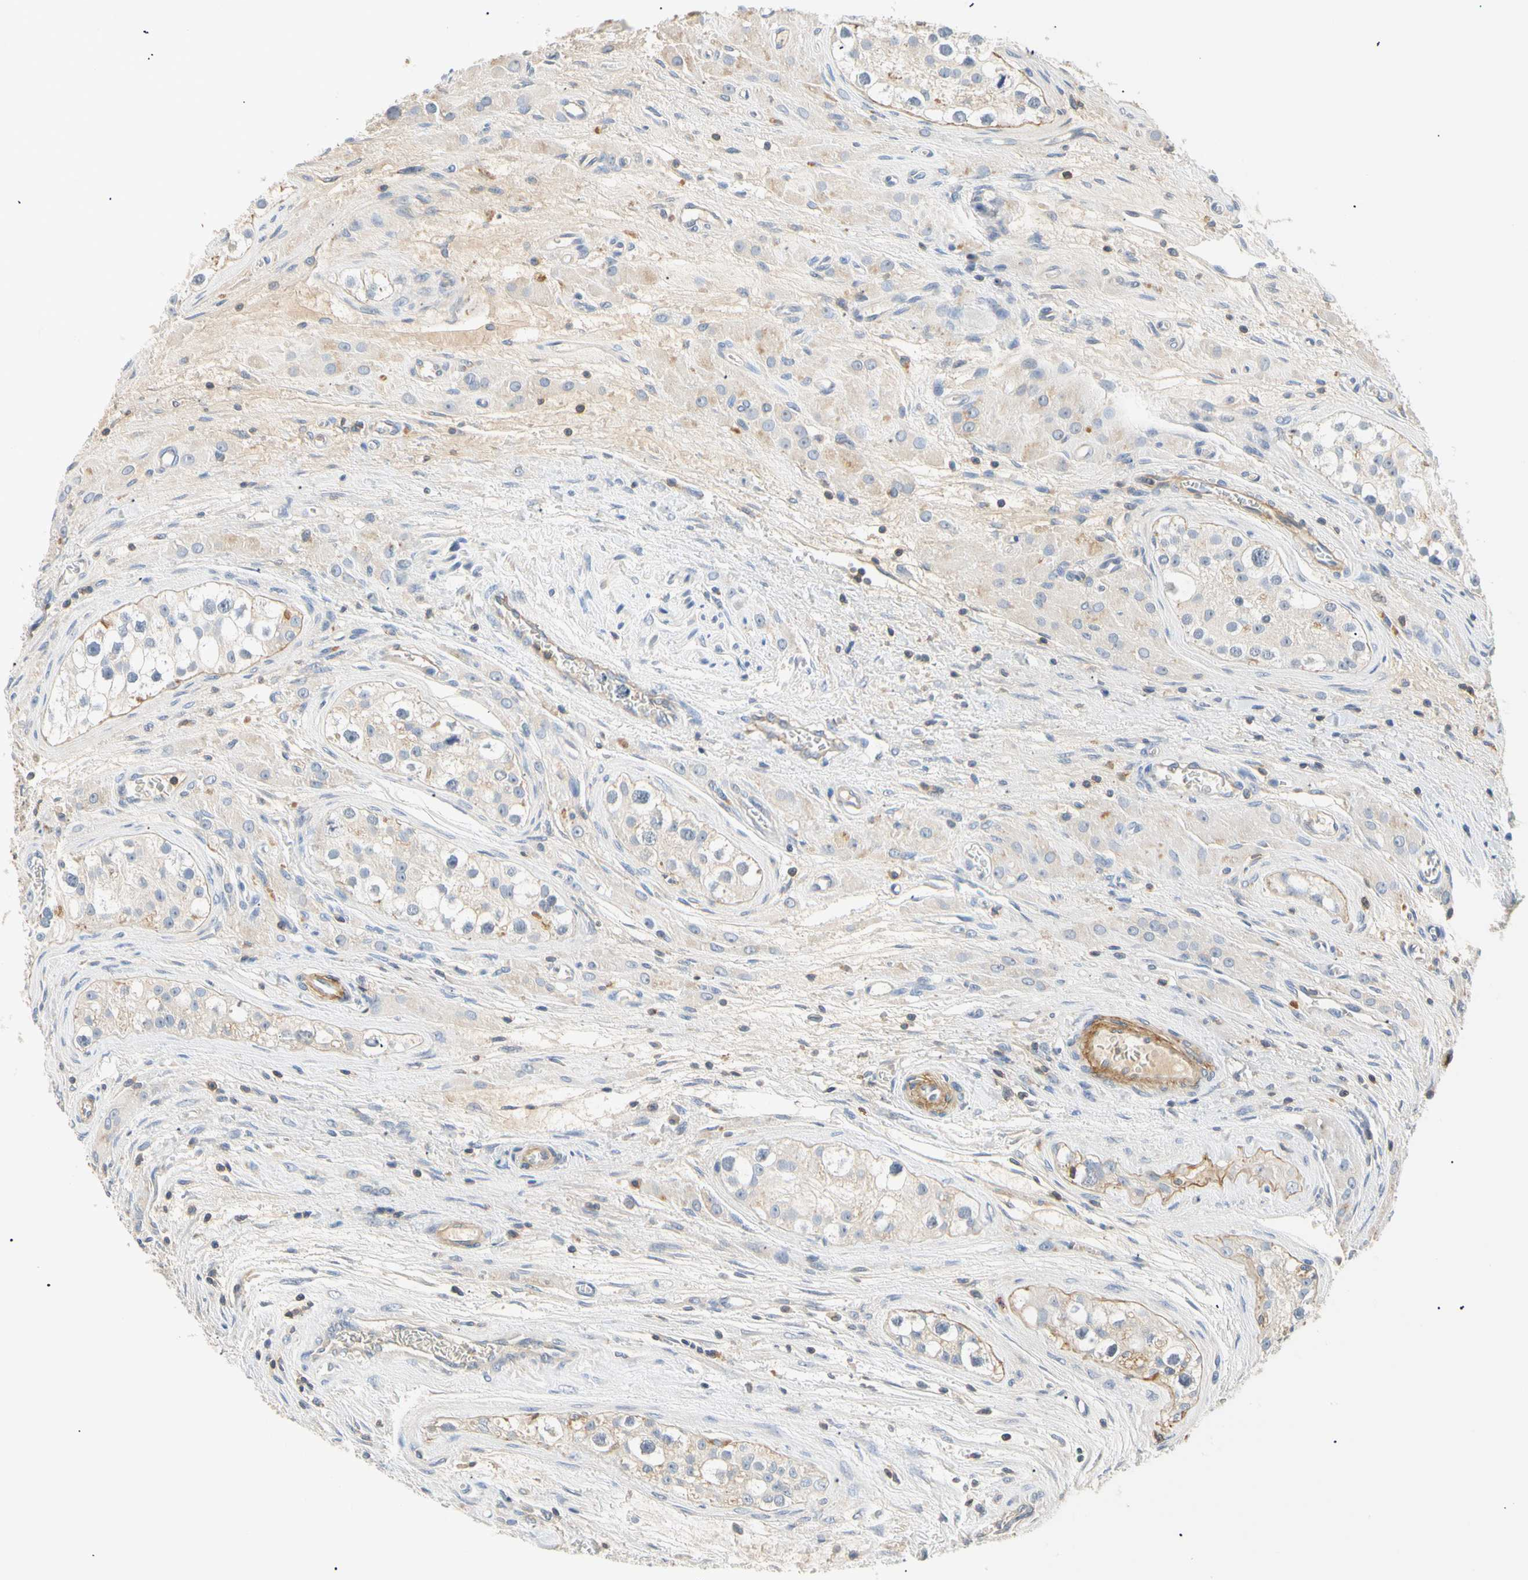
{"staining": {"intensity": "negative", "quantity": "none", "location": "none"}, "tissue": "testis cancer", "cell_type": "Tumor cells", "image_type": "cancer", "snomed": [{"axis": "morphology", "description": "Carcinoma, Embryonal, NOS"}, {"axis": "topography", "description": "Testis"}], "caption": "Immunohistochemistry (IHC) photomicrograph of neoplastic tissue: human testis embryonal carcinoma stained with DAB (3,3'-diaminobenzidine) shows no significant protein expression in tumor cells.", "gene": "TNFRSF18", "patient": {"sex": "male", "age": 28}}